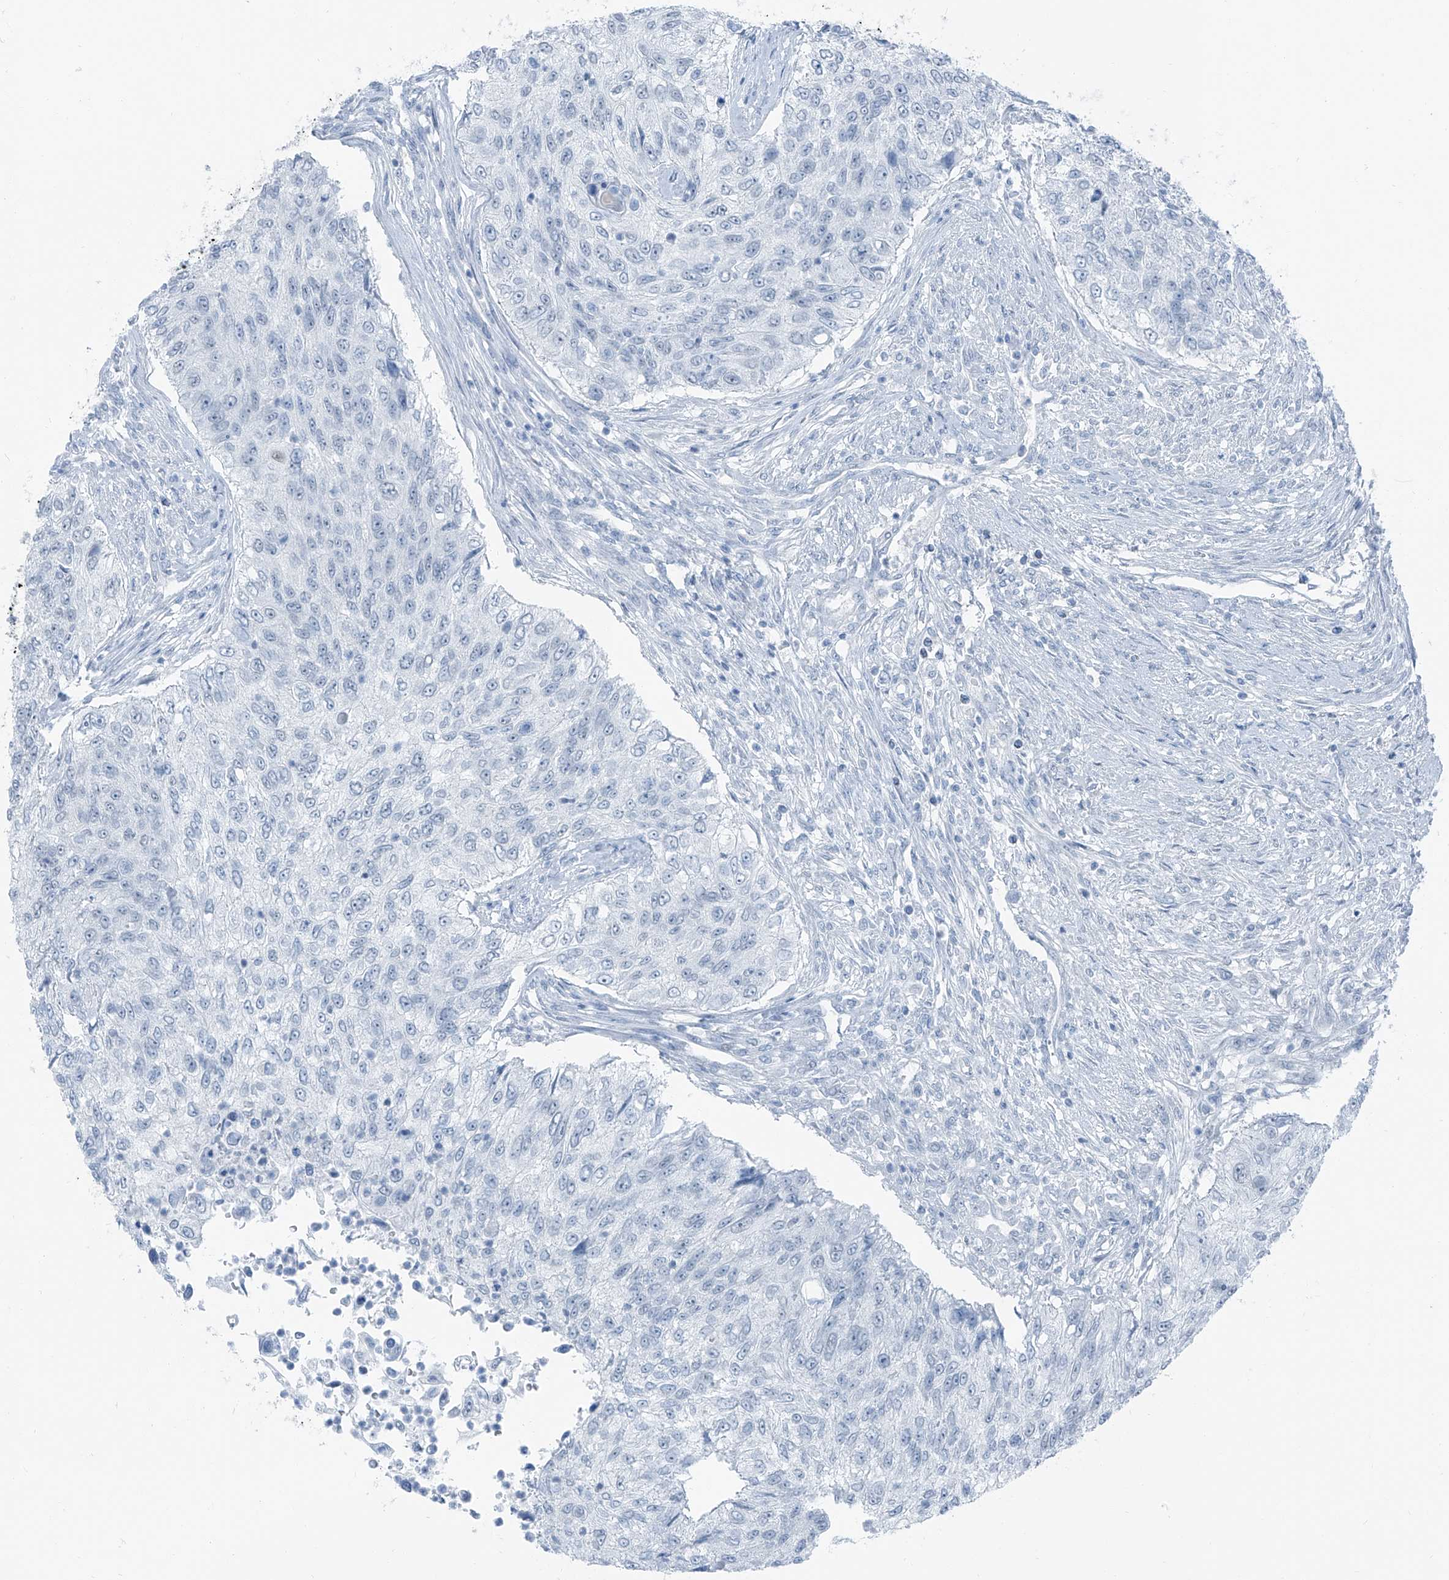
{"staining": {"intensity": "negative", "quantity": "none", "location": "none"}, "tissue": "urothelial cancer", "cell_type": "Tumor cells", "image_type": "cancer", "snomed": [{"axis": "morphology", "description": "Urothelial carcinoma, High grade"}, {"axis": "topography", "description": "Urinary bladder"}], "caption": "An immunohistochemistry (IHC) image of urothelial carcinoma (high-grade) is shown. There is no staining in tumor cells of urothelial carcinoma (high-grade).", "gene": "RGN", "patient": {"sex": "female", "age": 60}}